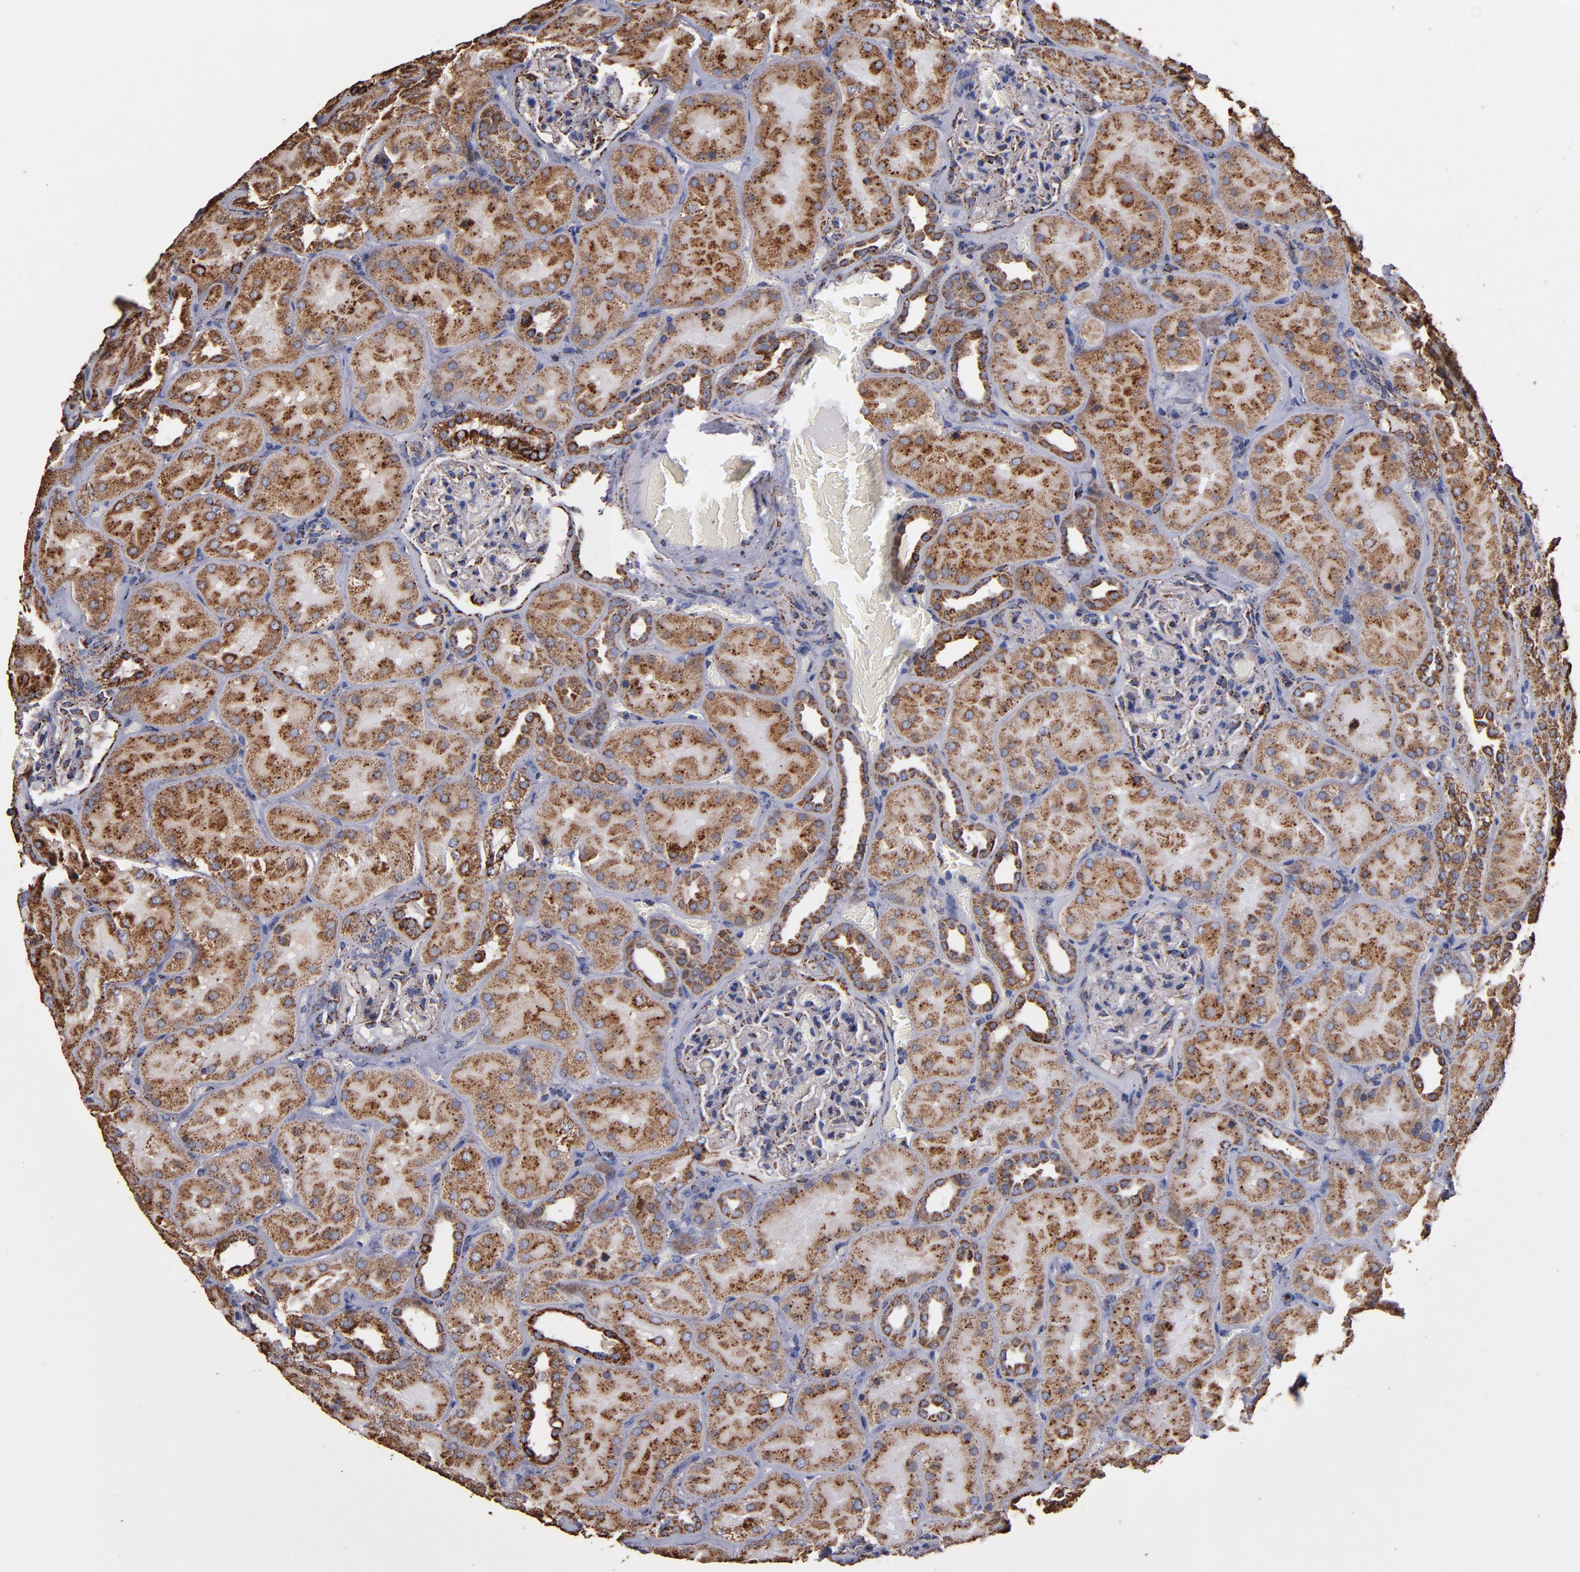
{"staining": {"intensity": "moderate", "quantity": ">75%", "location": "cytoplasmic/membranous"}, "tissue": "kidney", "cell_type": "Cells in glomeruli", "image_type": "normal", "snomed": [{"axis": "morphology", "description": "Normal tissue, NOS"}, {"axis": "topography", "description": "Kidney"}], "caption": "IHC micrograph of unremarkable kidney: human kidney stained using immunohistochemistry (IHC) demonstrates medium levels of moderate protein expression localized specifically in the cytoplasmic/membranous of cells in glomeruli, appearing as a cytoplasmic/membranous brown color.", "gene": "SOD2", "patient": {"sex": "male", "age": 28}}